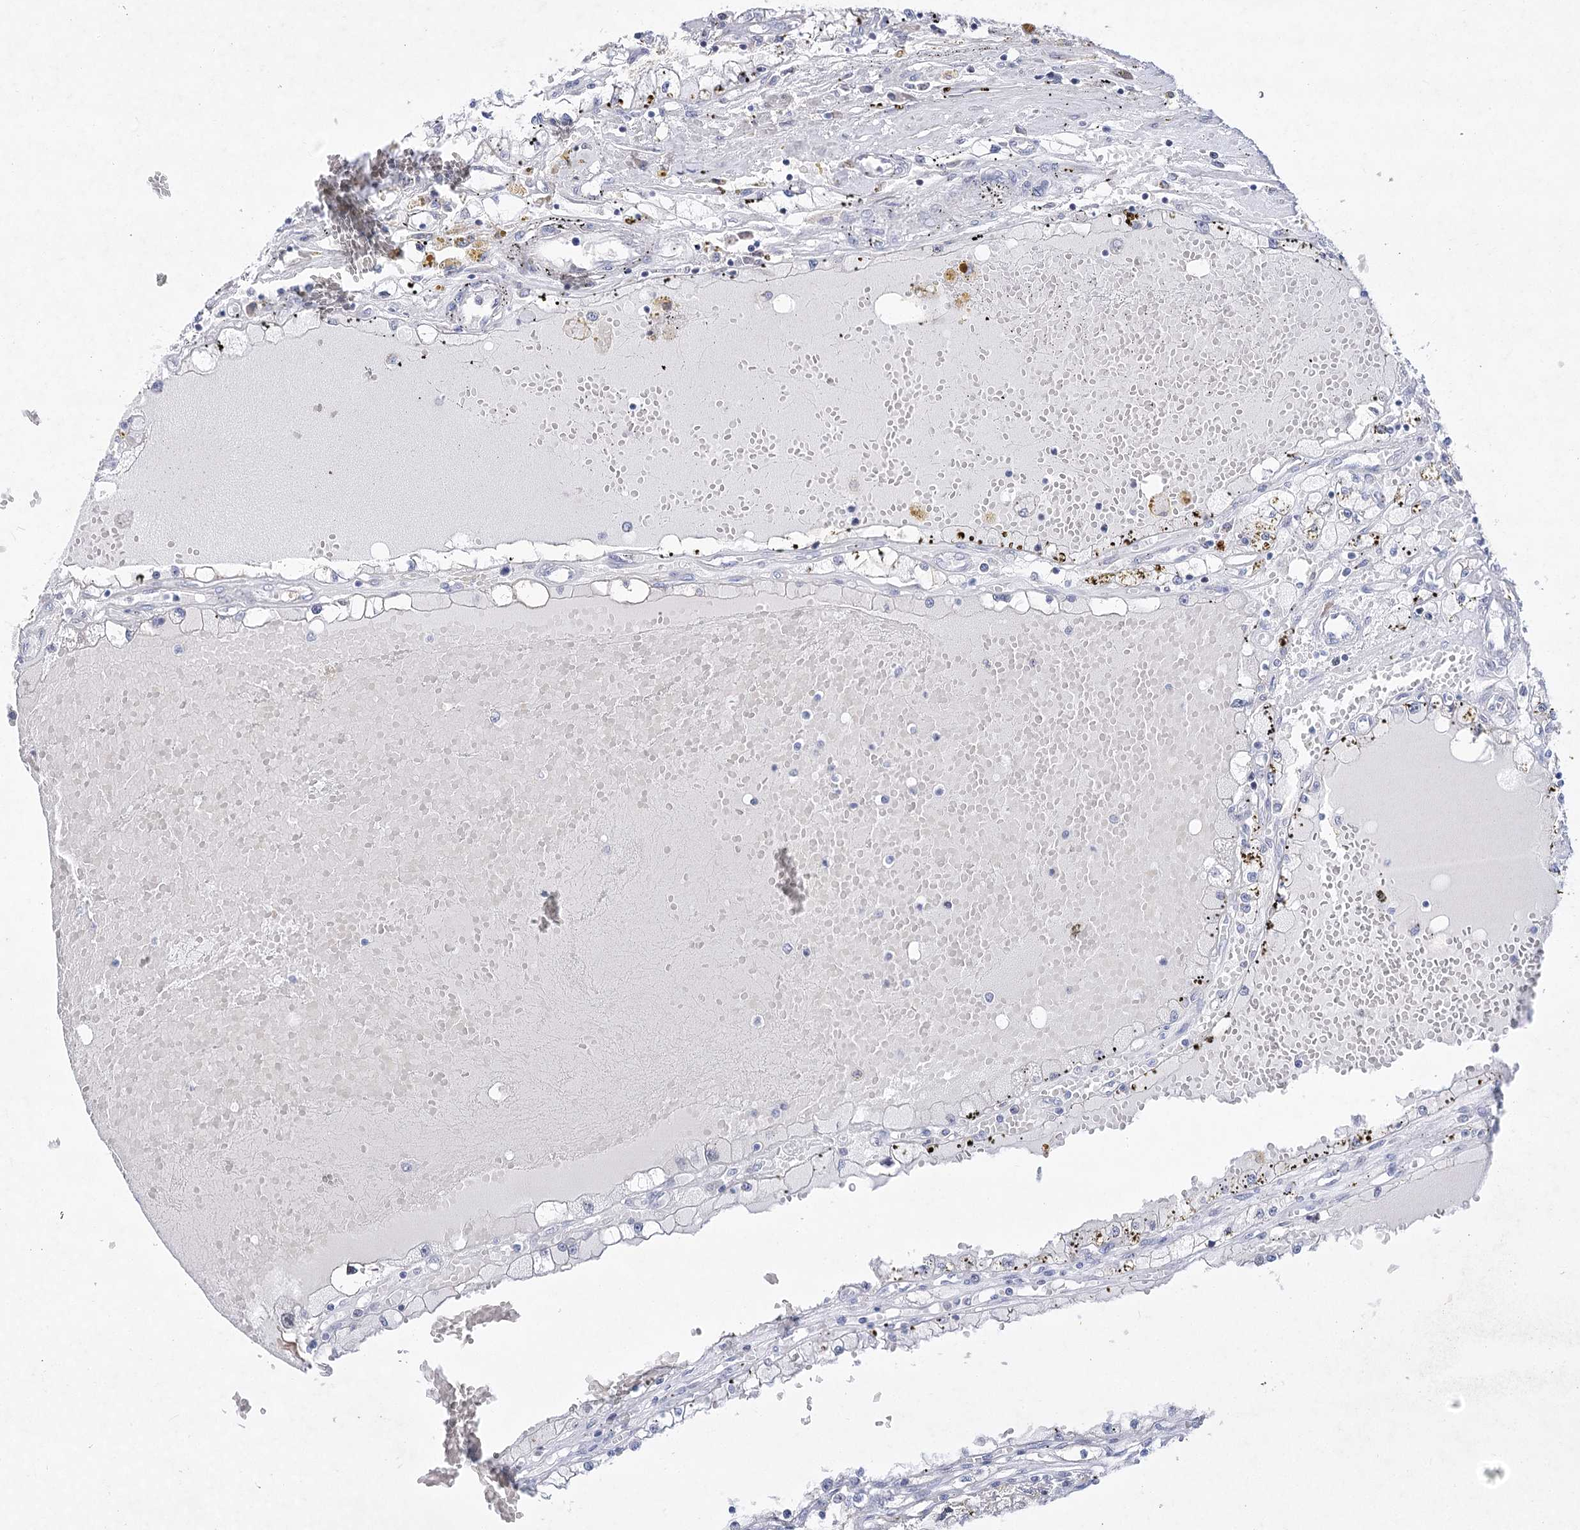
{"staining": {"intensity": "negative", "quantity": "none", "location": "none"}, "tissue": "renal cancer", "cell_type": "Tumor cells", "image_type": "cancer", "snomed": [{"axis": "morphology", "description": "Adenocarcinoma, NOS"}, {"axis": "topography", "description": "Kidney"}], "caption": "Immunohistochemistry histopathology image of renal adenocarcinoma stained for a protein (brown), which reveals no staining in tumor cells. (Immunohistochemistry, brightfield microscopy, high magnification).", "gene": "UGDH", "patient": {"sex": "male", "age": 56}}